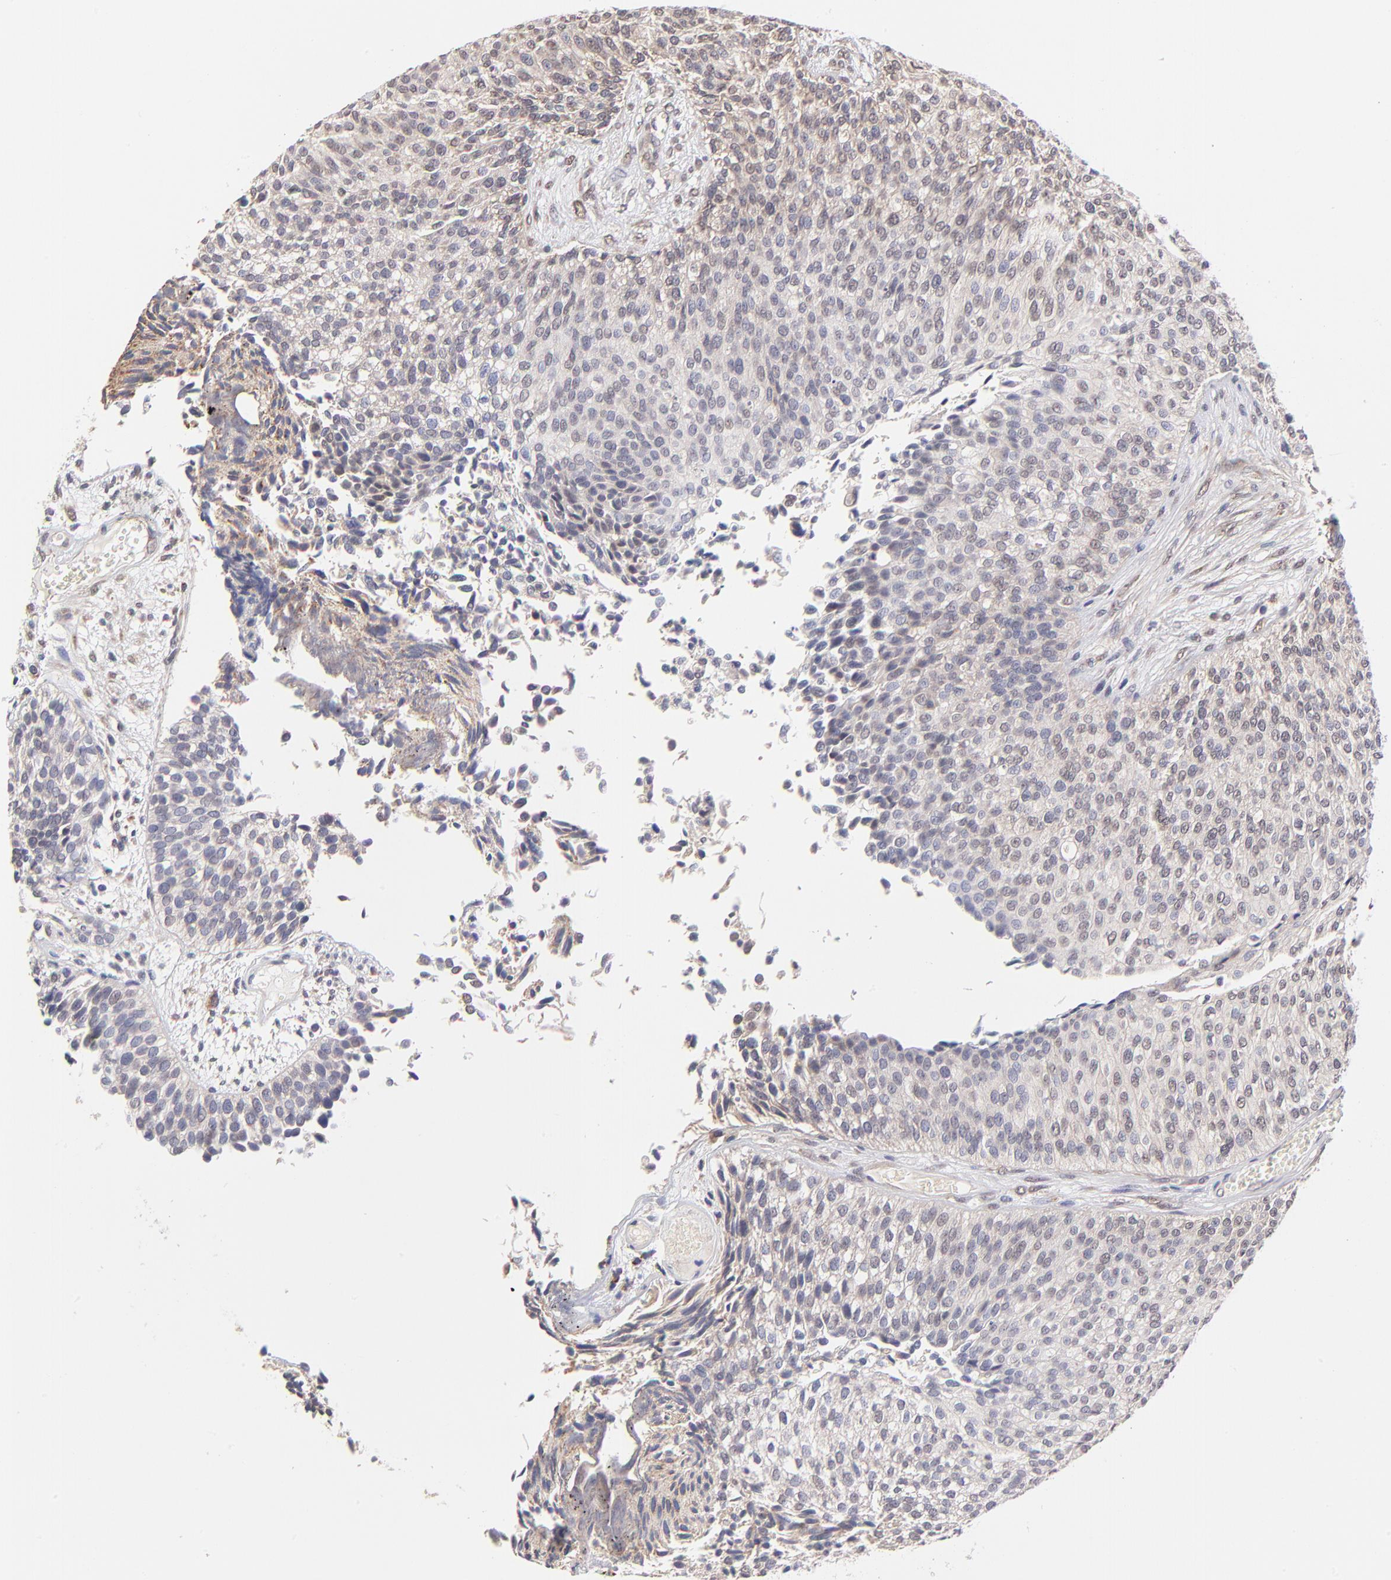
{"staining": {"intensity": "weak", "quantity": "<25%", "location": "cytoplasmic/membranous"}, "tissue": "urothelial cancer", "cell_type": "Tumor cells", "image_type": "cancer", "snomed": [{"axis": "morphology", "description": "Urothelial carcinoma, Low grade"}, {"axis": "topography", "description": "Urinary bladder"}], "caption": "Urothelial carcinoma (low-grade) was stained to show a protein in brown. There is no significant expression in tumor cells.", "gene": "UBE2H", "patient": {"sex": "male", "age": 84}}